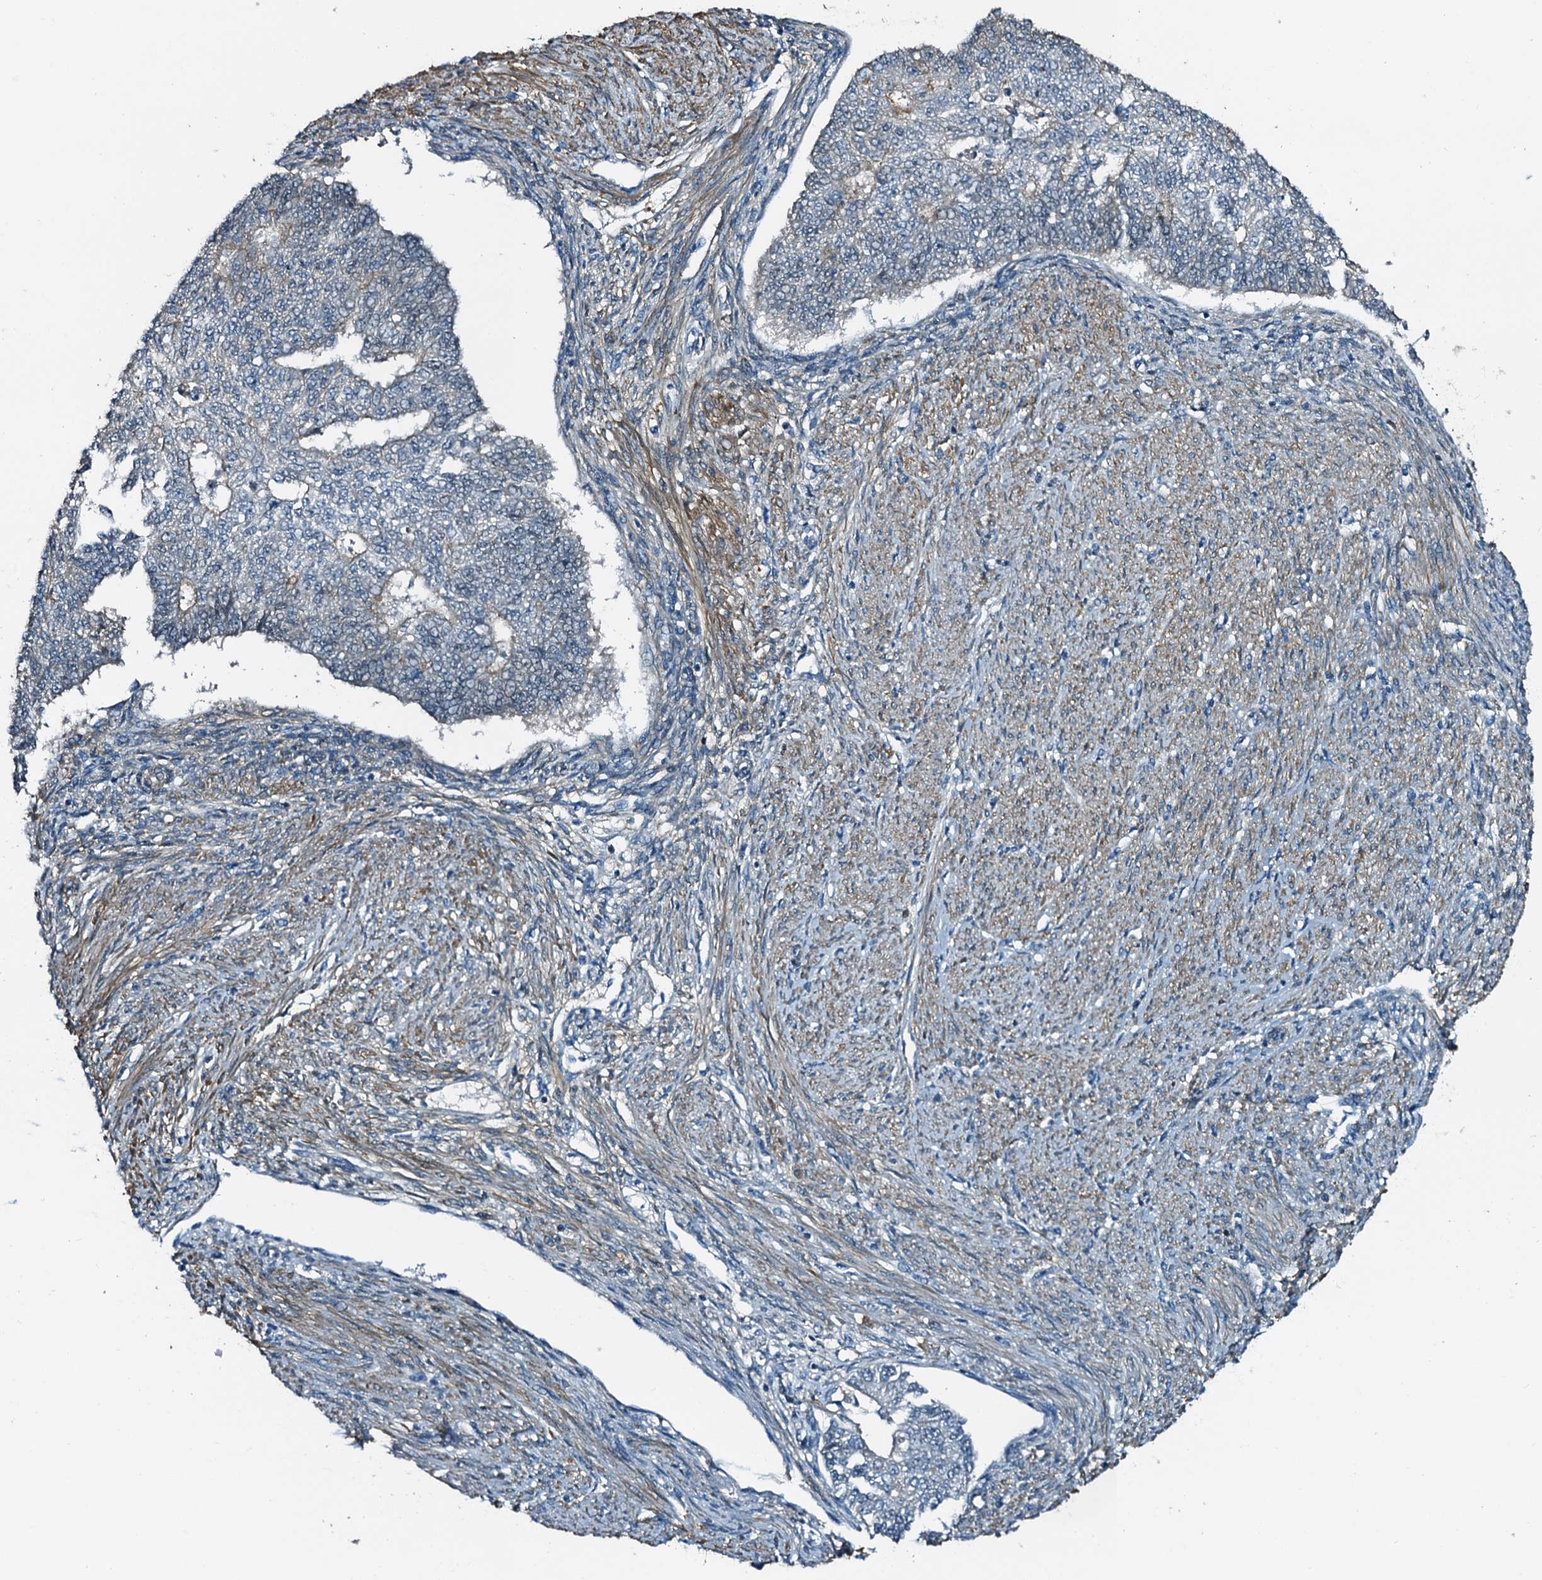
{"staining": {"intensity": "negative", "quantity": "none", "location": "none"}, "tissue": "endometrial cancer", "cell_type": "Tumor cells", "image_type": "cancer", "snomed": [{"axis": "morphology", "description": "Adenocarcinoma, NOS"}, {"axis": "topography", "description": "Endometrium"}], "caption": "Image shows no significant protein positivity in tumor cells of endometrial cancer.", "gene": "DUOXA1", "patient": {"sex": "female", "age": 32}}